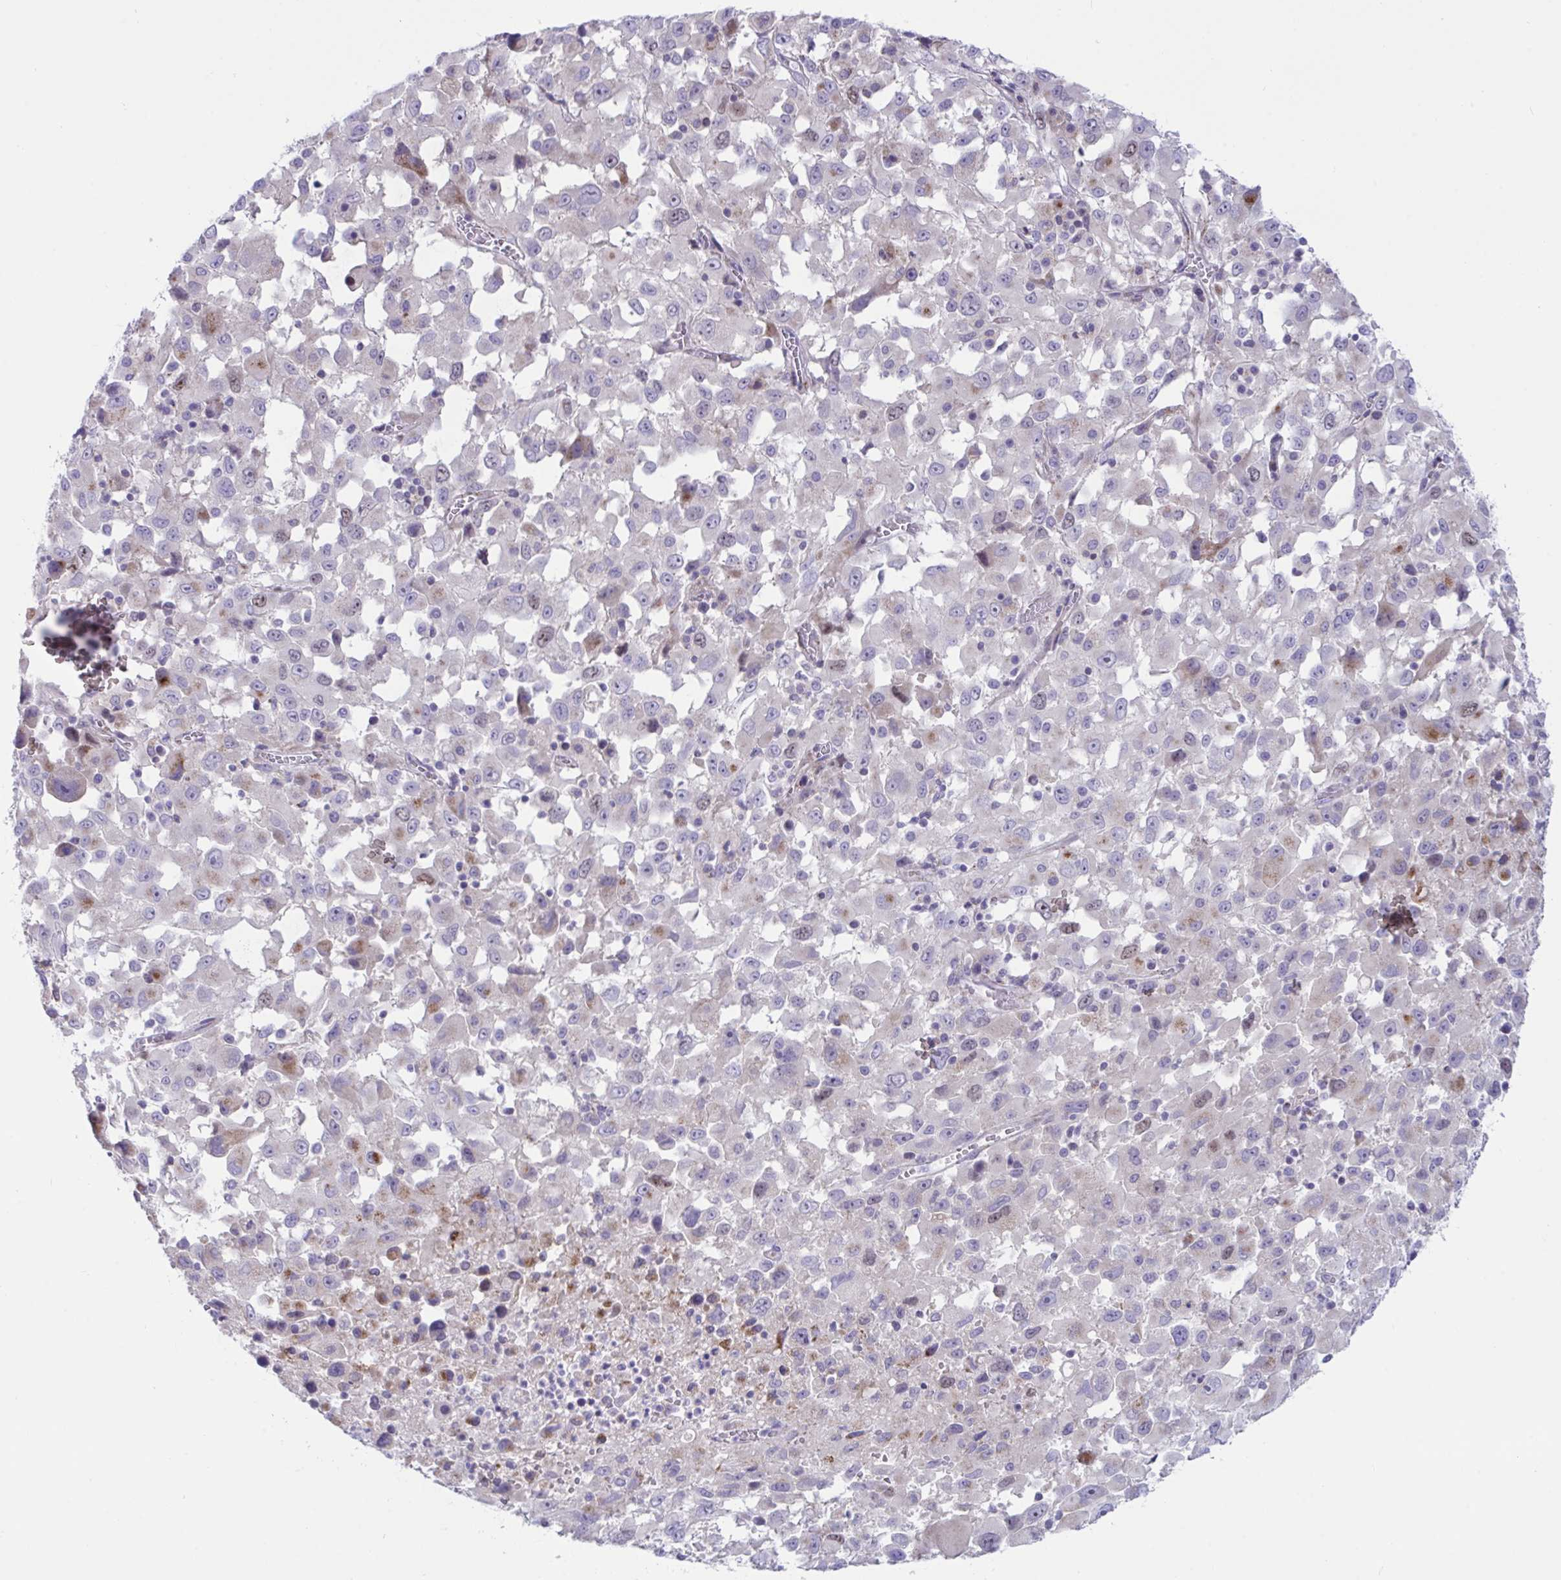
{"staining": {"intensity": "negative", "quantity": "none", "location": "none"}, "tissue": "melanoma", "cell_type": "Tumor cells", "image_type": "cancer", "snomed": [{"axis": "morphology", "description": "Malignant melanoma, Metastatic site"}, {"axis": "topography", "description": "Soft tissue"}], "caption": "An IHC photomicrograph of melanoma is shown. There is no staining in tumor cells of melanoma.", "gene": "DTX3", "patient": {"sex": "male", "age": 50}}